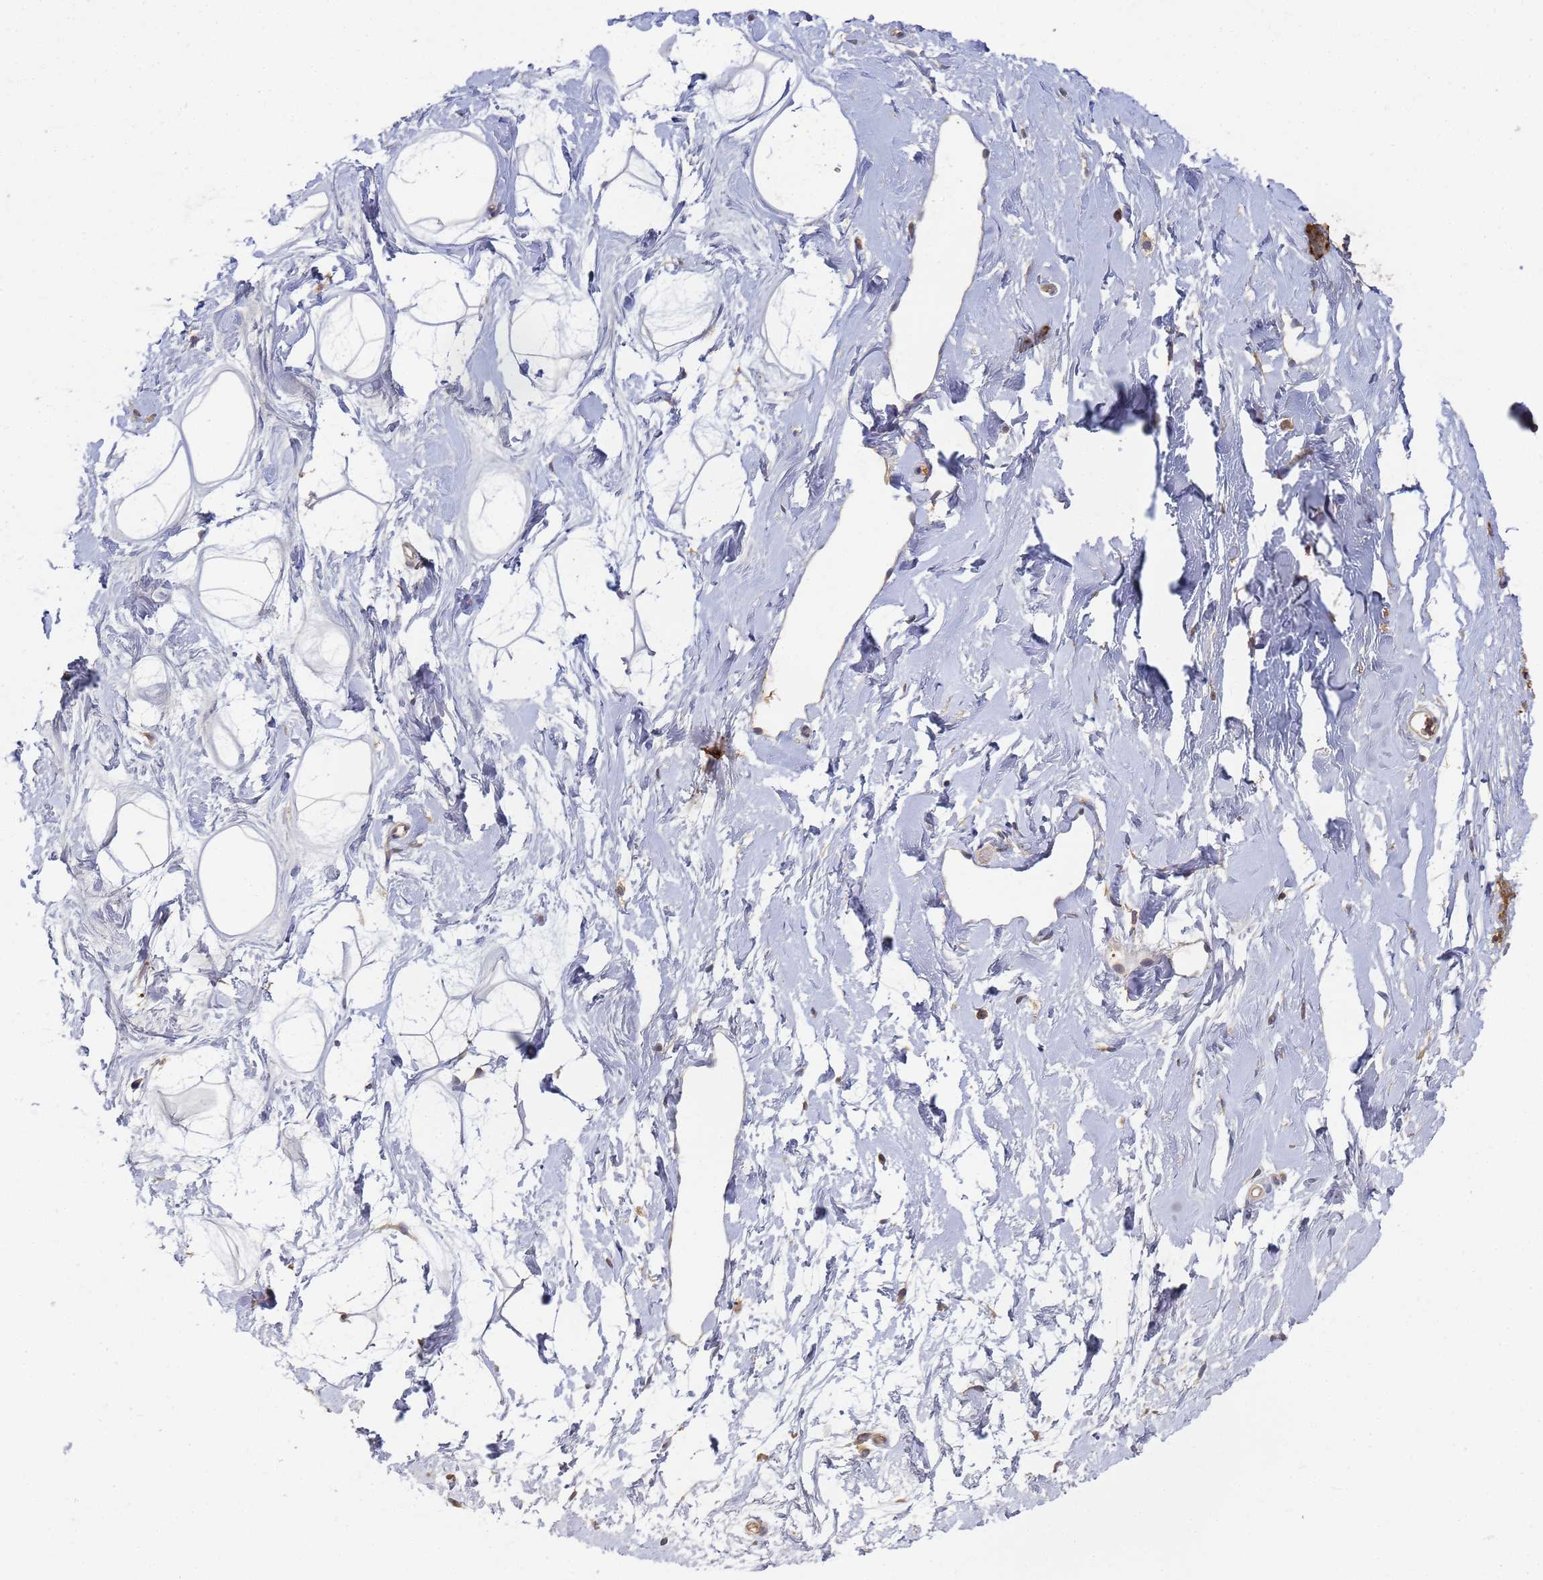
{"staining": {"intensity": "negative", "quantity": "none", "location": "none"}, "tissue": "breast", "cell_type": "Adipocytes", "image_type": "normal", "snomed": [{"axis": "morphology", "description": "Normal tissue, NOS"}, {"axis": "morphology", "description": "Adenoma, NOS"}, {"axis": "topography", "description": "Breast"}], "caption": "The image exhibits no significant expression in adipocytes of breast. (DAB (3,3'-diaminobenzidine) IHC with hematoxylin counter stain).", "gene": "SHARPIN", "patient": {"sex": "female", "age": 23}}